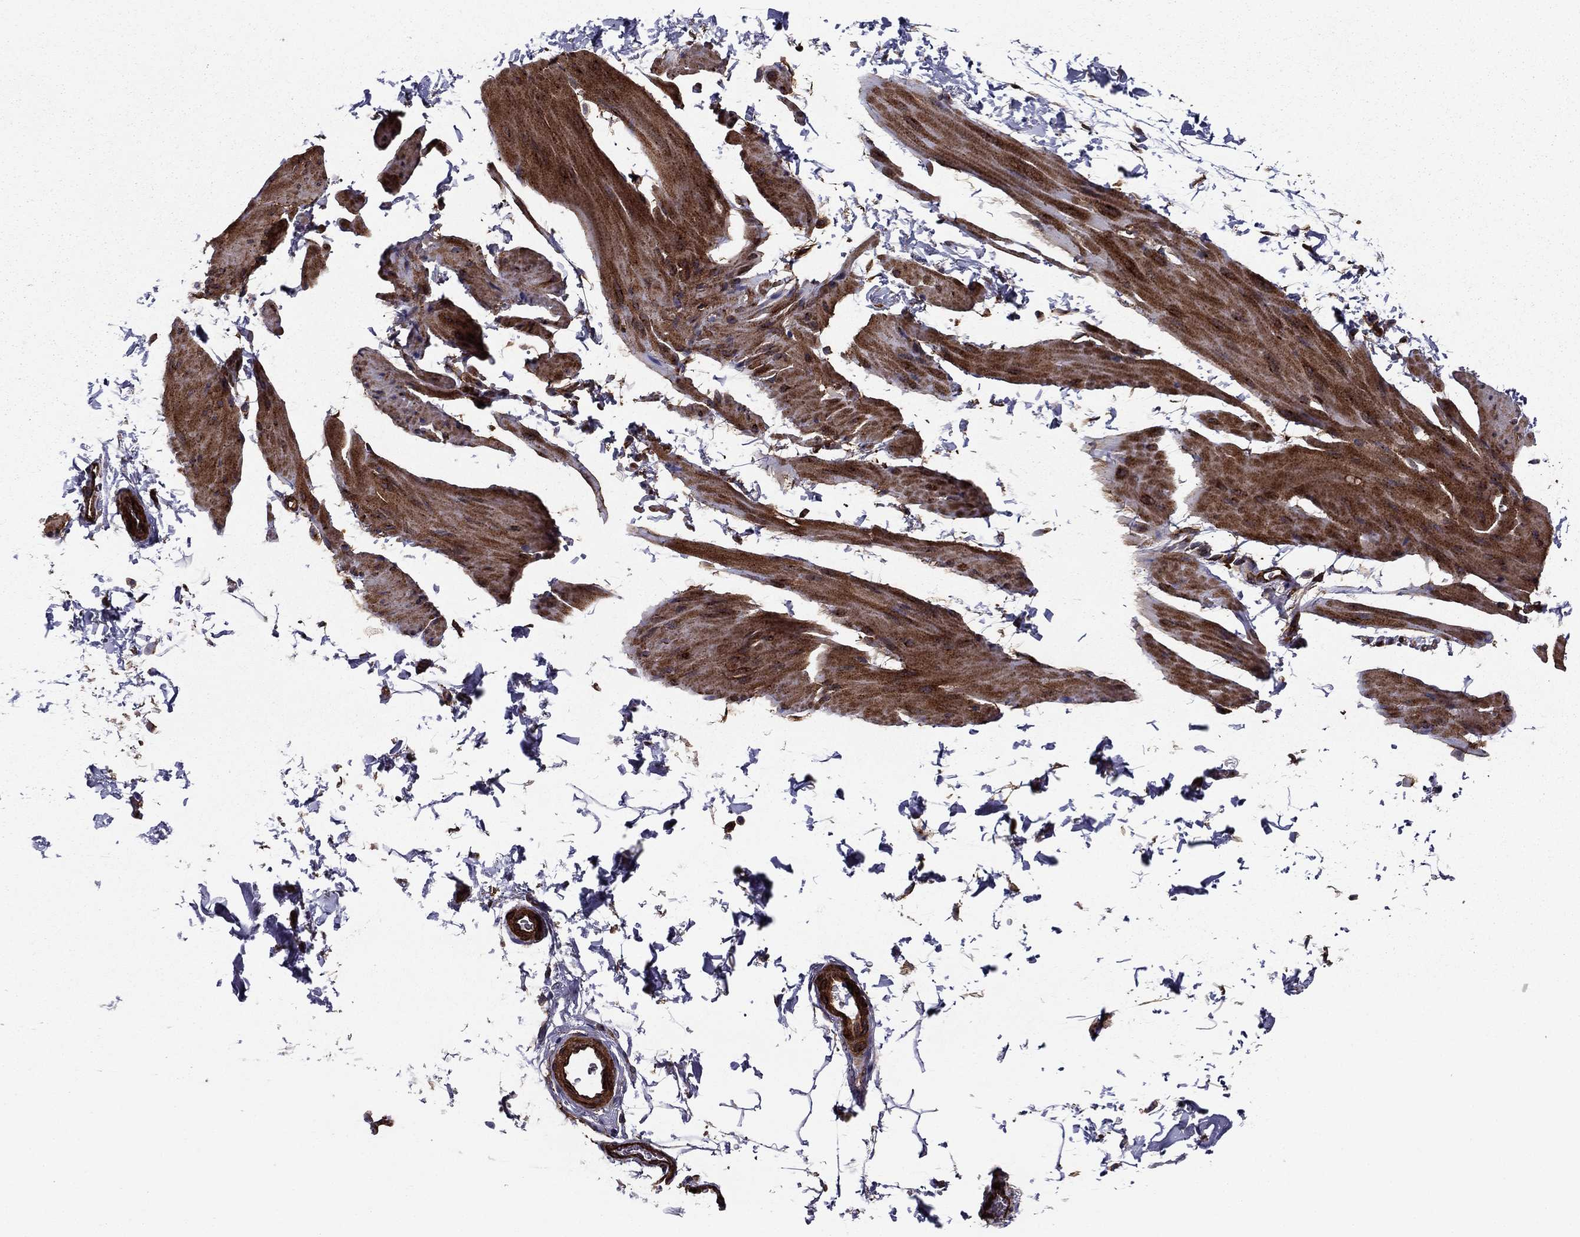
{"staining": {"intensity": "strong", "quantity": "25%-75%", "location": "cytoplasmic/membranous"}, "tissue": "smooth muscle", "cell_type": "Smooth muscle cells", "image_type": "normal", "snomed": [{"axis": "morphology", "description": "Normal tissue, NOS"}, {"axis": "topography", "description": "Adipose tissue"}, {"axis": "topography", "description": "Smooth muscle"}, {"axis": "topography", "description": "Peripheral nerve tissue"}], "caption": "Benign smooth muscle reveals strong cytoplasmic/membranous staining in approximately 25%-75% of smooth muscle cells, visualized by immunohistochemistry. Using DAB (3,3'-diaminobenzidine) (brown) and hematoxylin (blue) stains, captured at high magnification using brightfield microscopy.", "gene": "EHBP1L1", "patient": {"sex": "male", "age": 83}}